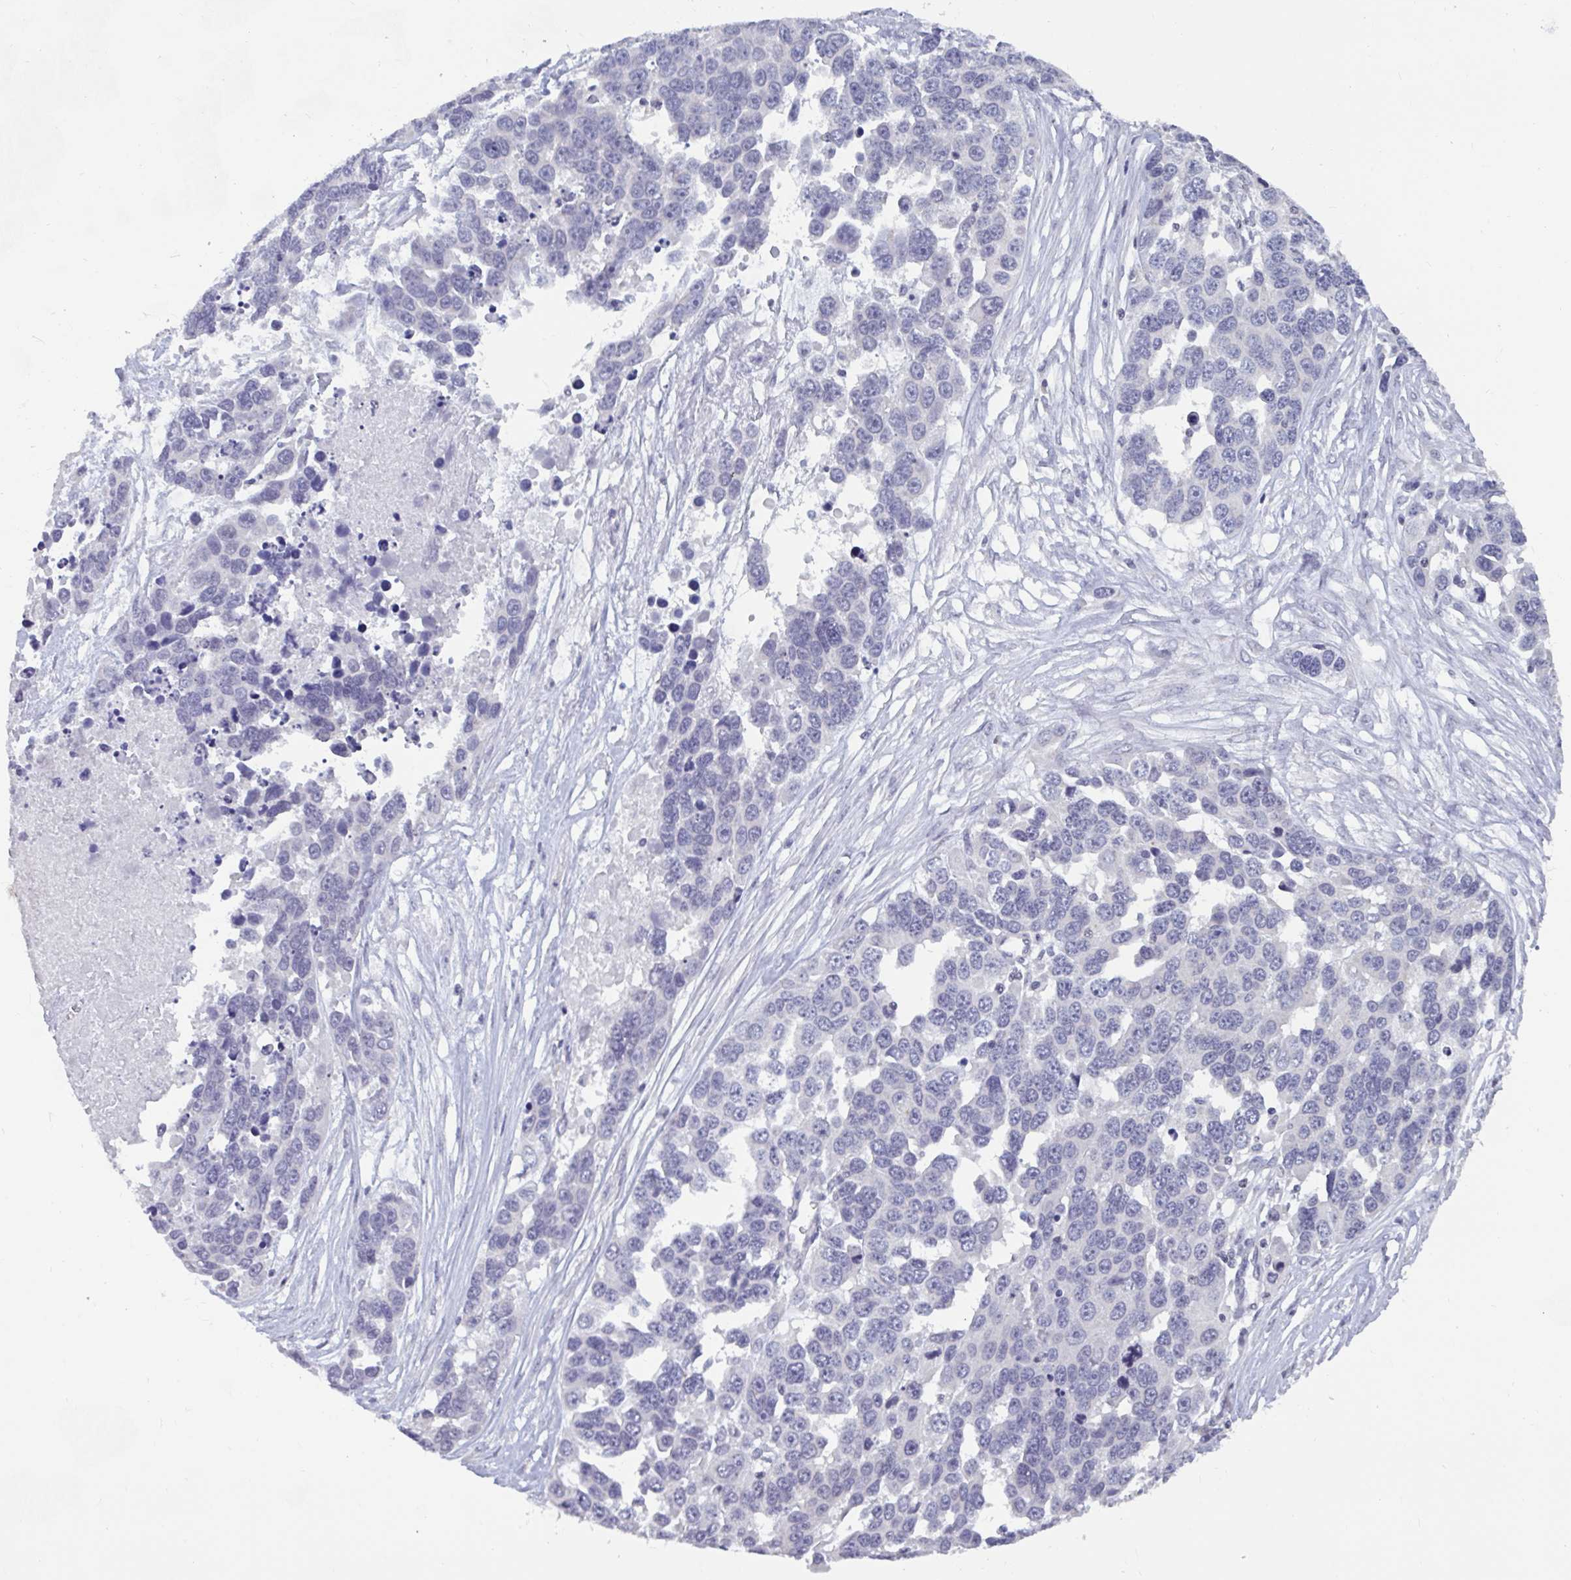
{"staining": {"intensity": "negative", "quantity": "none", "location": "none"}, "tissue": "ovarian cancer", "cell_type": "Tumor cells", "image_type": "cancer", "snomed": [{"axis": "morphology", "description": "Cystadenocarcinoma, serous, NOS"}, {"axis": "topography", "description": "Ovary"}], "caption": "DAB immunohistochemical staining of serous cystadenocarcinoma (ovarian) shows no significant positivity in tumor cells.", "gene": "ARPP19", "patient": {"sex": "female", "age": 76}}